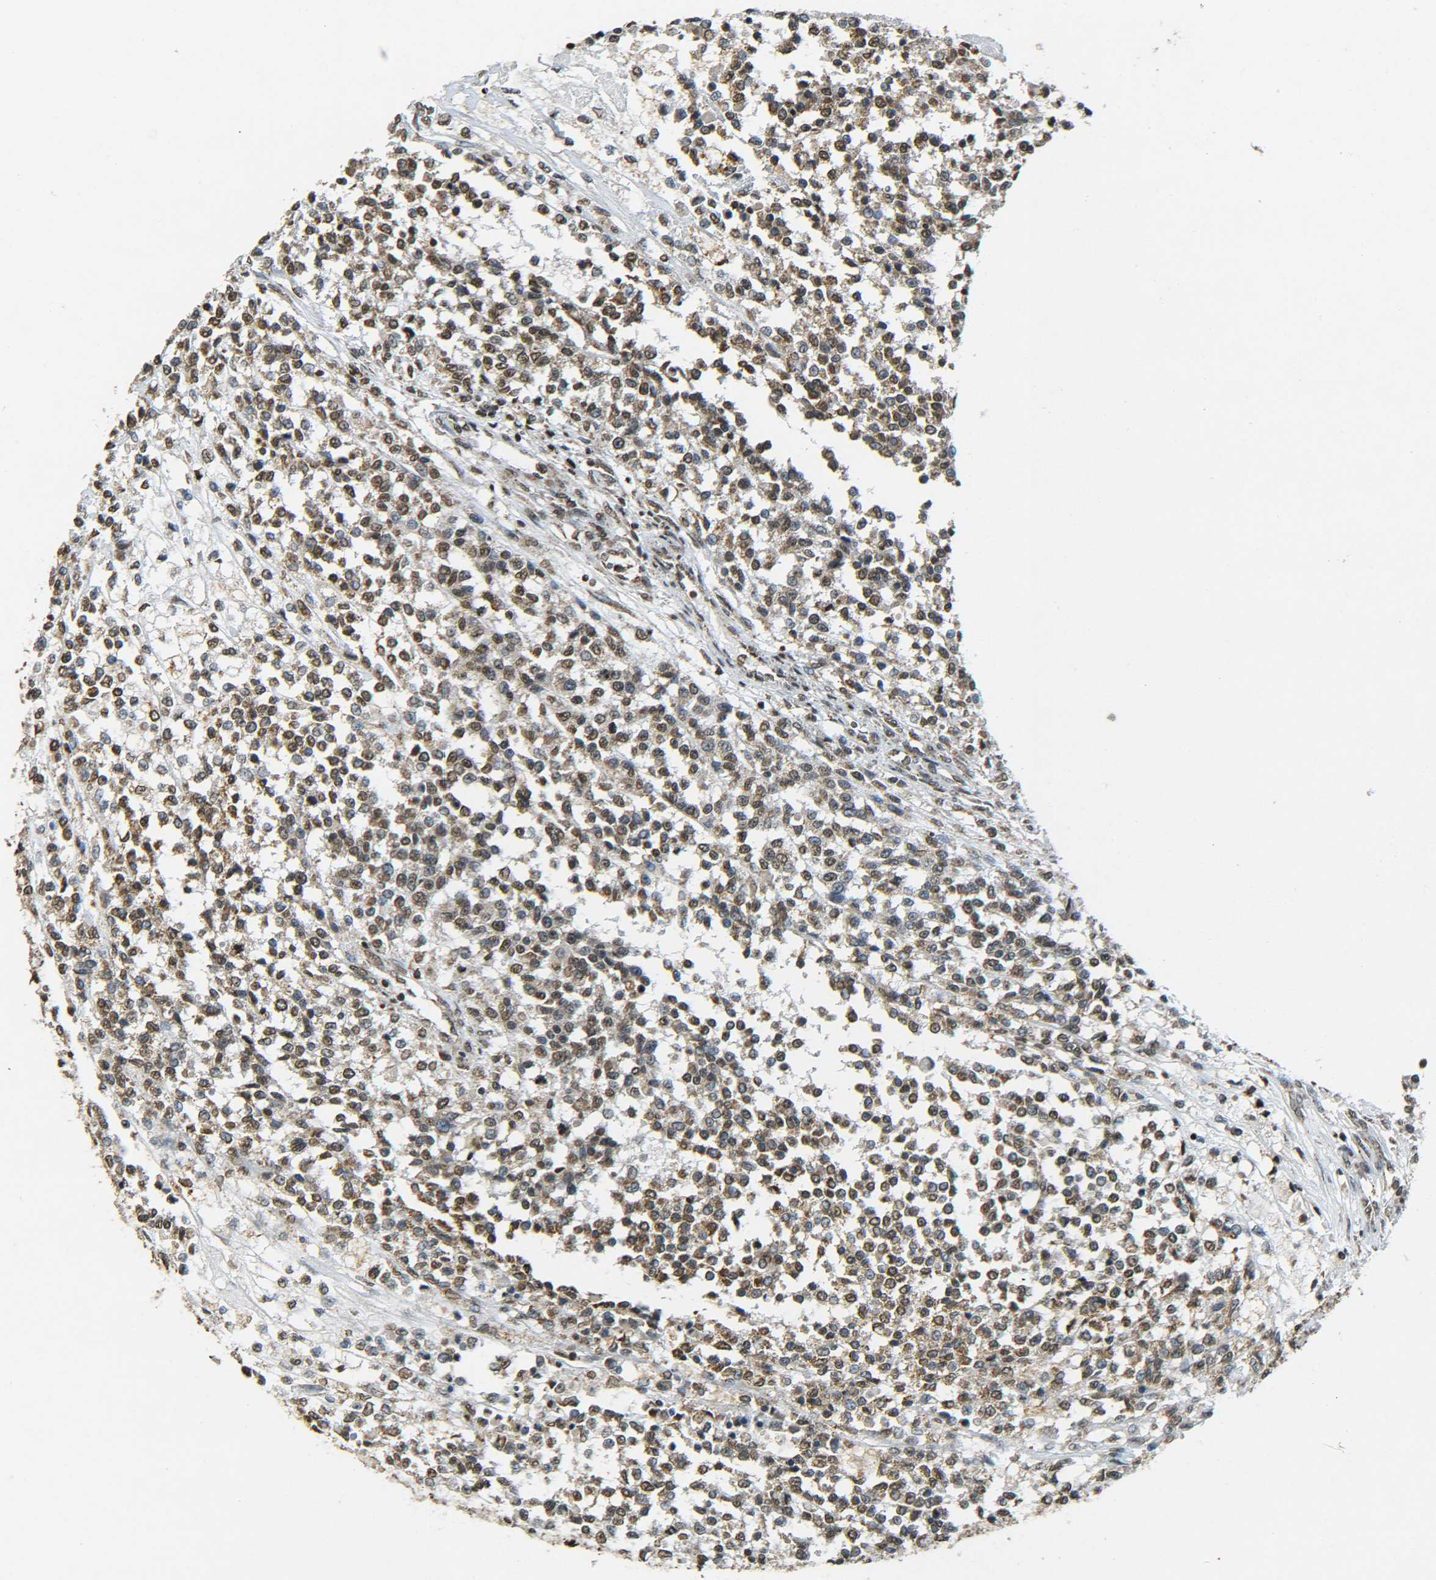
{"staining": {"intensity": "moderate", "quantity": ">75%", "location": "cytoplasmic/membranous,nuclear"}, "tissue": "testis cancer", "cell_type": "Tumor cells", "image_type": "cancer", "snomed": [{"axis": "morphology", "description": "Seminoma, NOS"}, {"axis": "topography", "description": "Testis"}], "caption": "Testis cancer (seminoma) tissue displays moderate cytoplasmic/membranous and nuclear expression in about >75% of tumor cells", "gene": "NEUROG2", "patient": {"sex": "male", "age": 59}}